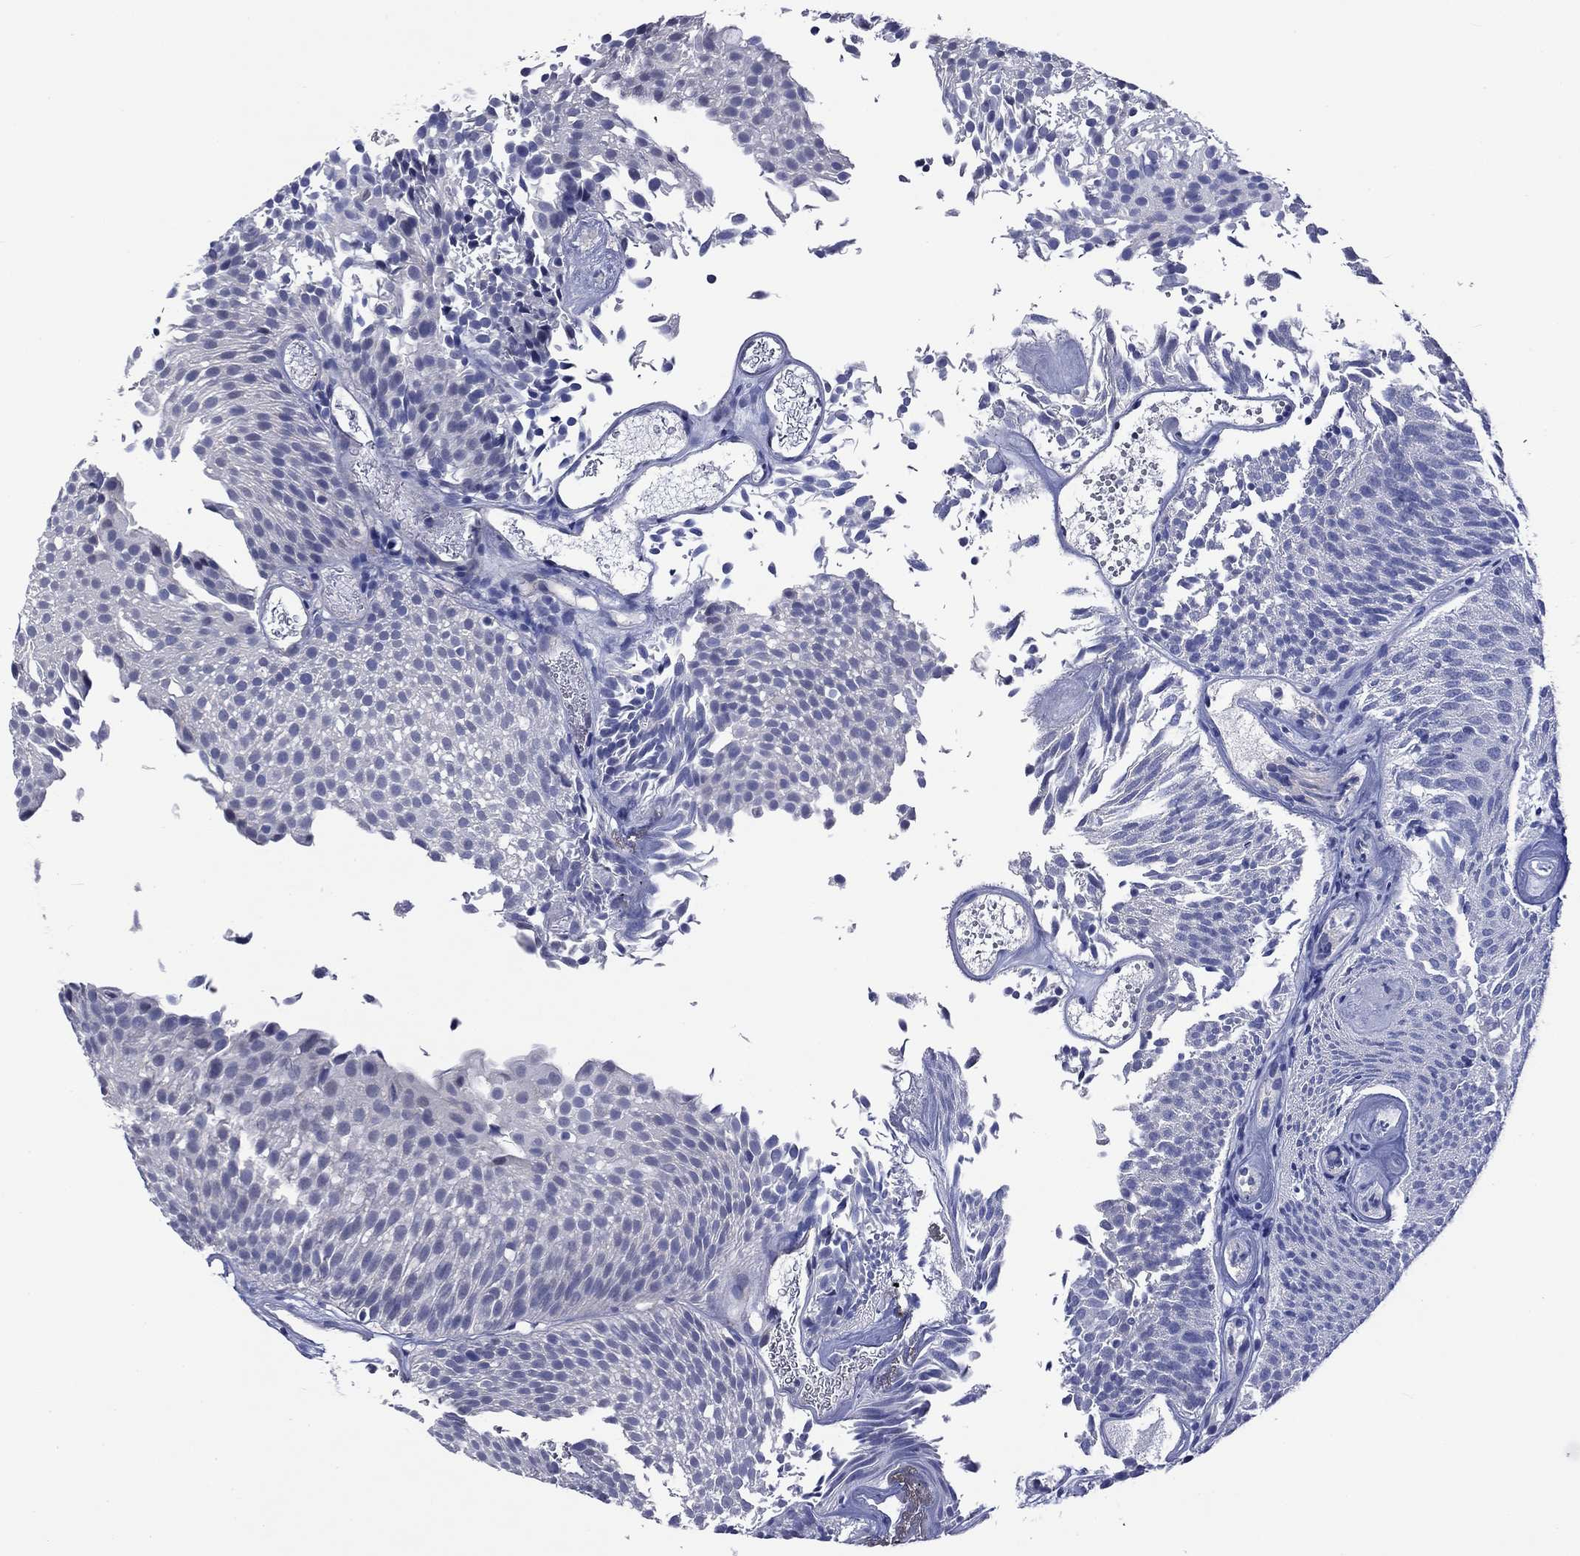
{"staining": {"intensity": "negative", "quantity": "none", "location": "none"}, "tissue": "urothelial cancer", "cell_type": "Tumor cells", "image_type": "cancer", "snomed": [{"axis": "morphology", "description": "Urothelial carcinoma, Low grade"}, {"axis": "topography", "description": "Urinary bladder"}], "caption": "This is an immunohistochemistry (IHC) micrograph of urothelial cancer. There is no expression in tumor cells.", "gene": "CNDP1", "patient": {"sex": "male", "age": 52}}